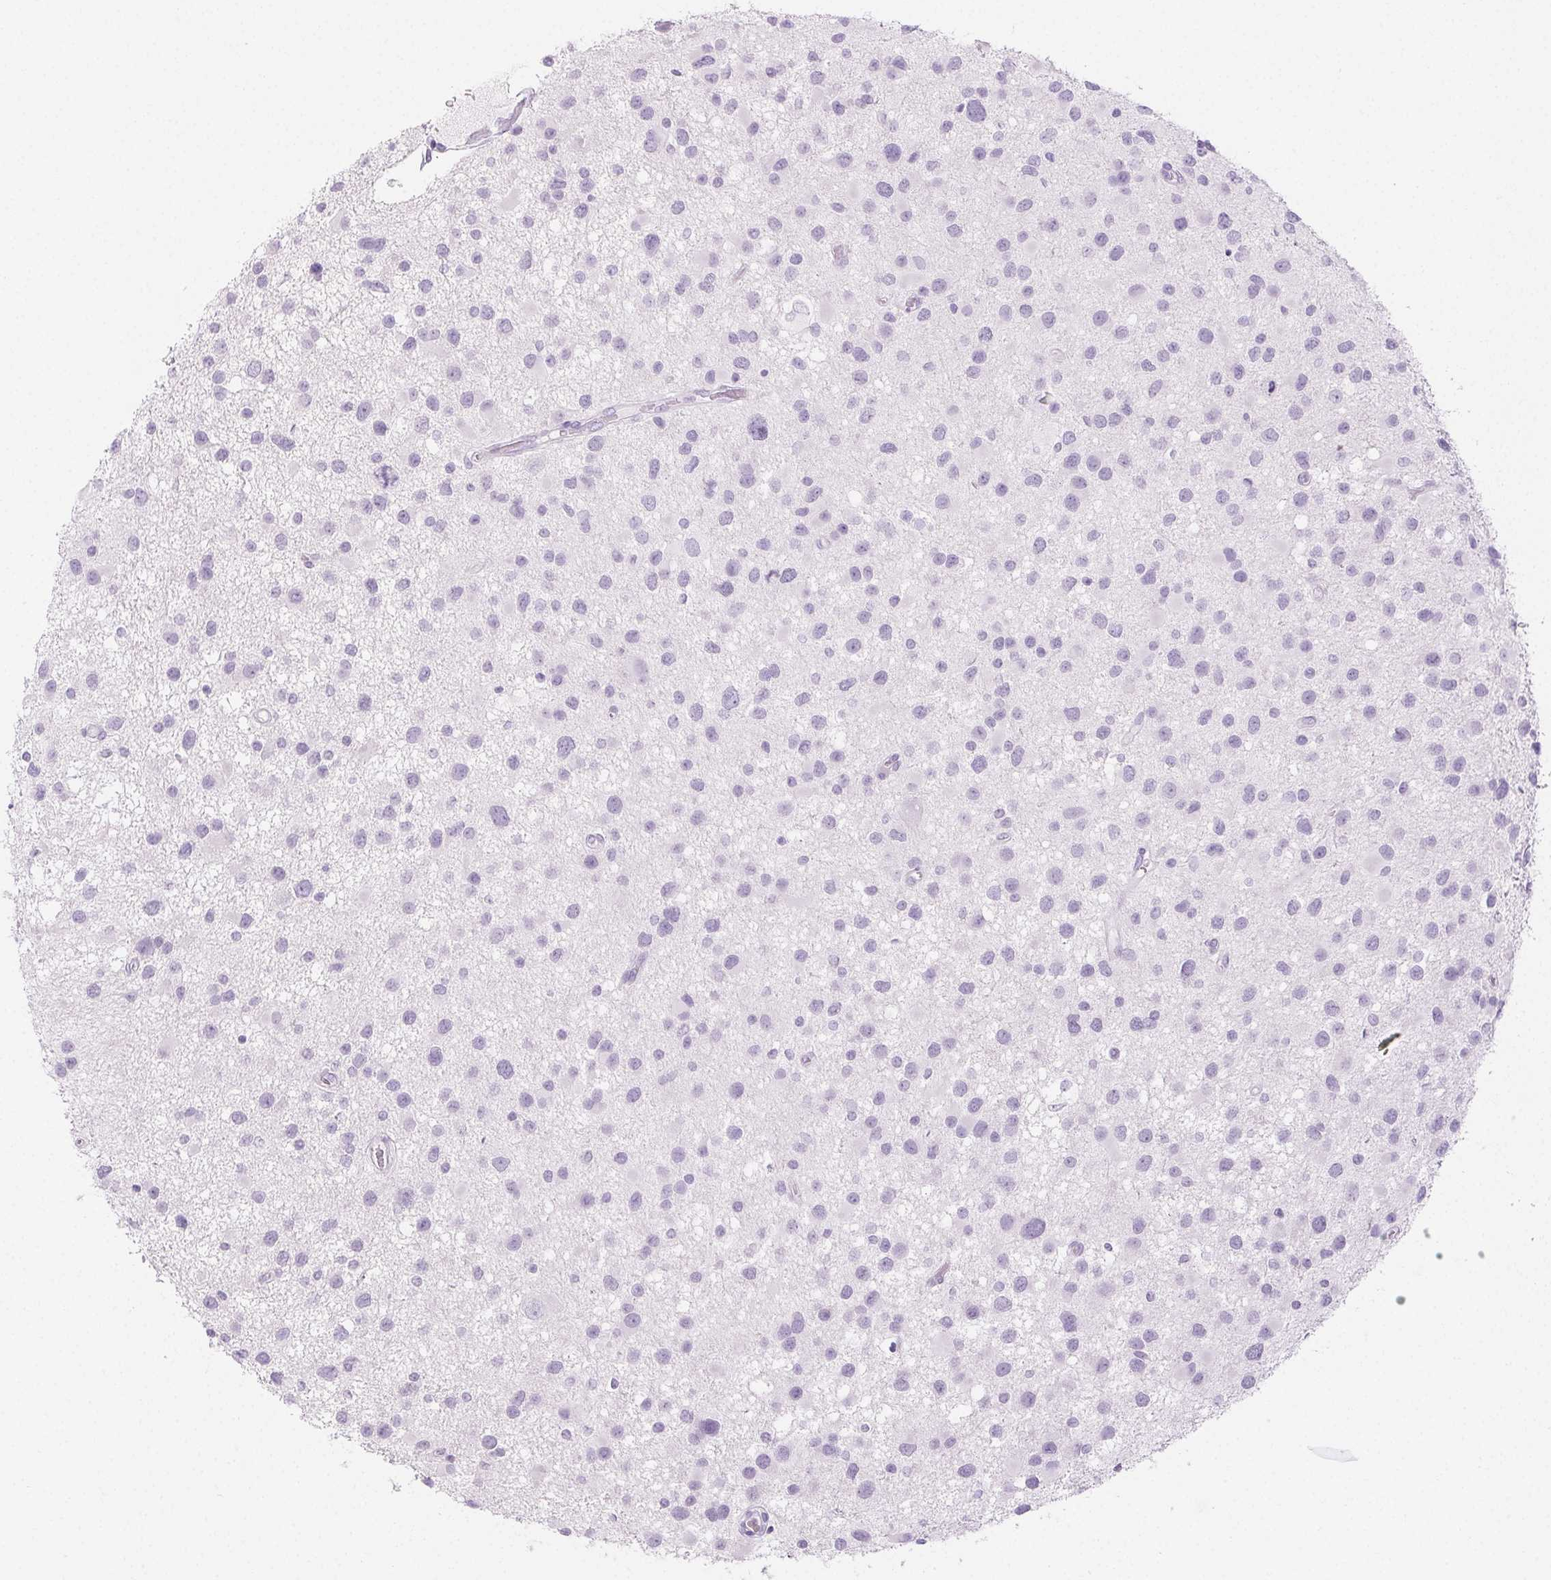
{"staining": {"intensity": "negative", "quantity": "none", "location": "none"}, "tissue": "glioma", "cell_type": "Tumor cells", "image_type": "cancer", "snomed": [{"axis": "morphology", "description": "Glioma, malignant, Low grade"}, {"axis": "topography", "description": "Brain"}], "caption": "There is no significant positivity in tumor cells of low-grade glioma (malignant).", "gene": "SPRR3", "patient": {"sex": "female", "age": 32}}